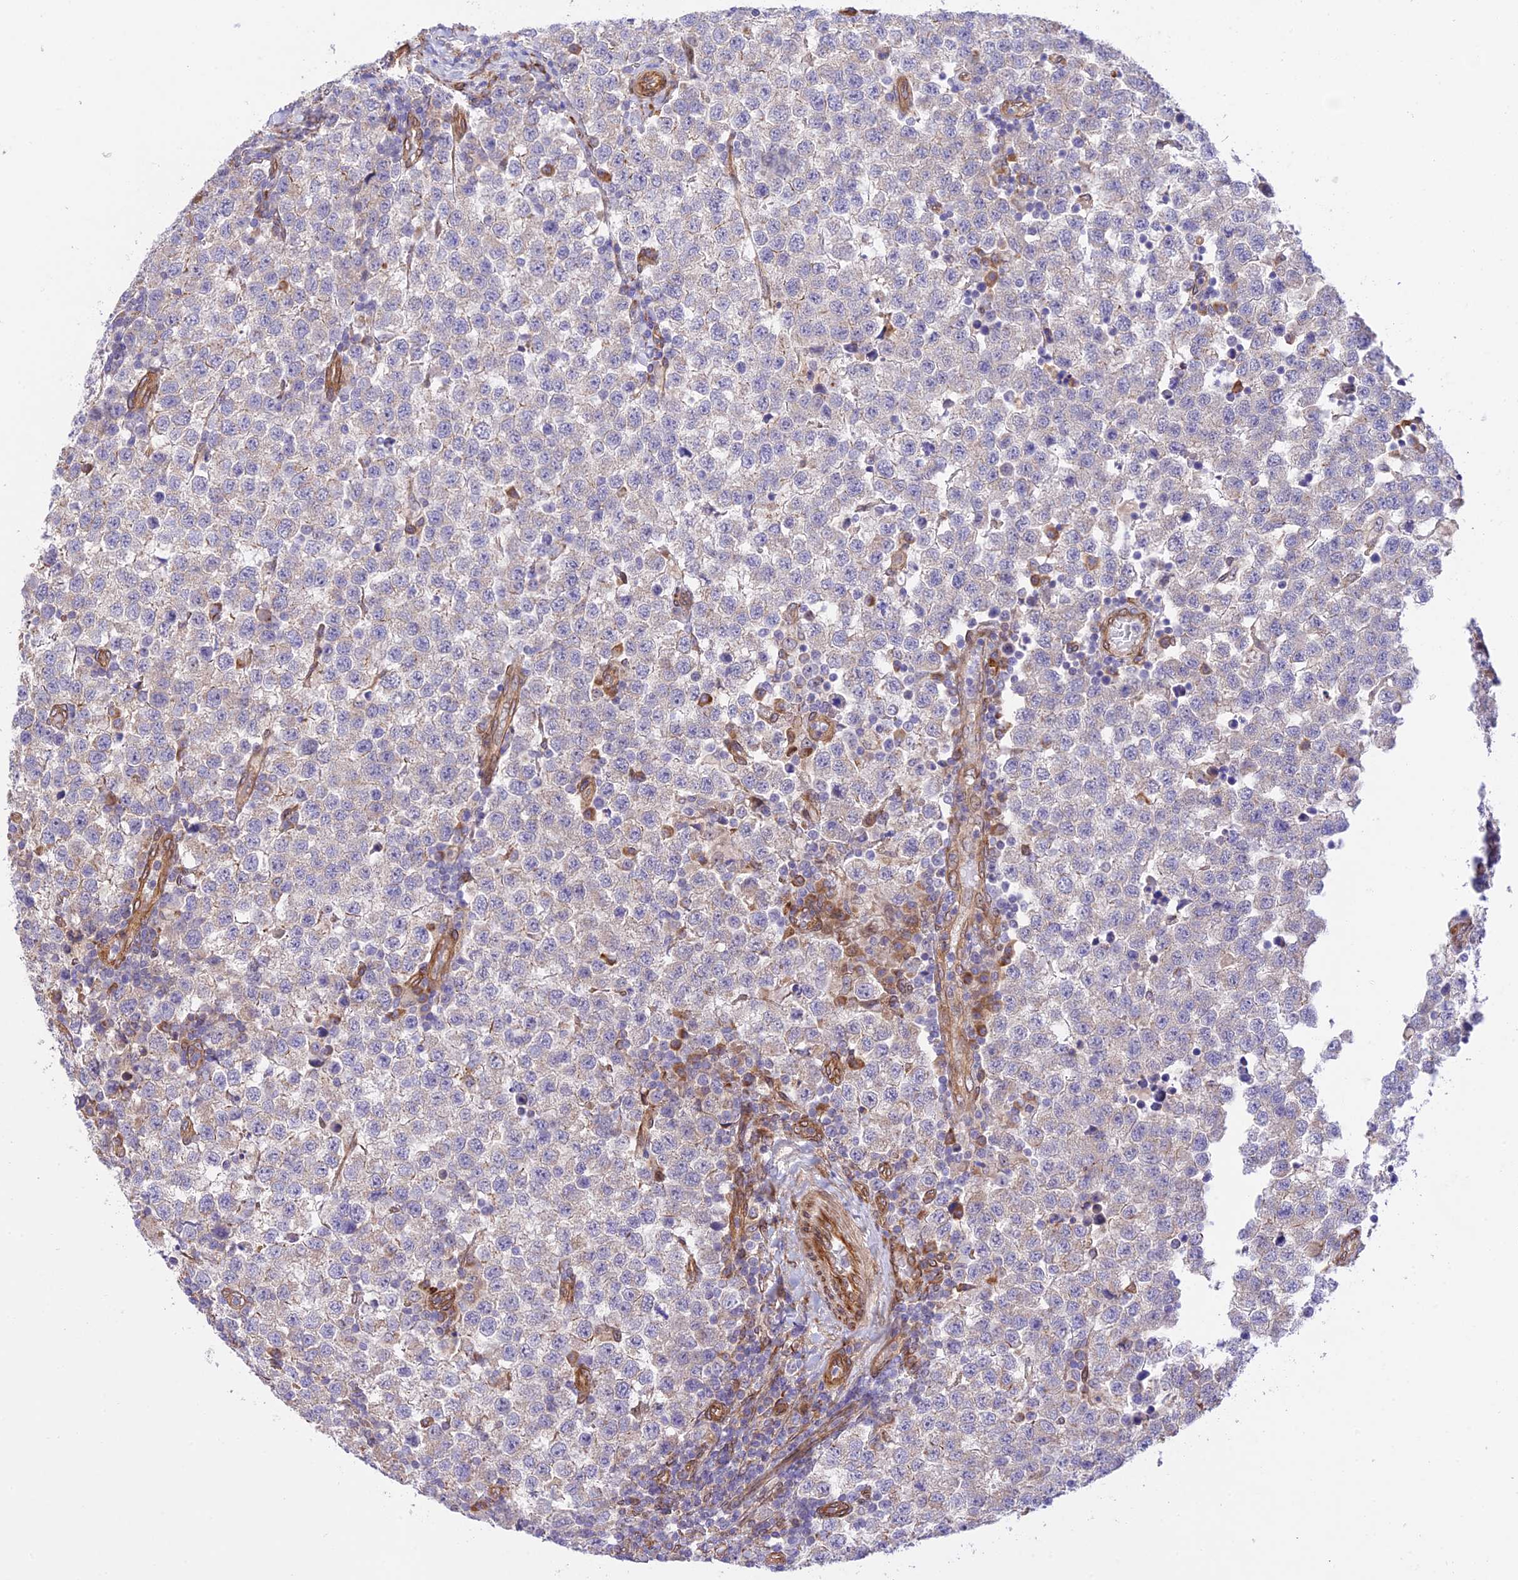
{"staining": {"intensity": "negative", "quantity": "none", "location": "none"}, "tissue": "testis cancer", "cell_type": "Tumor cells", "image_type": "cancer", "snomed": [{"axis": "morphology", "description": "Seminoma, NOS"}, {"axis": "topography", "description": "Testis"}], "caption": "An image of seminoma (testis) stained for a protein exhibits no brown staining in tumor cells.", "gene": "EXOC3L4", "patient": {"sex": "male", "age": 34}}